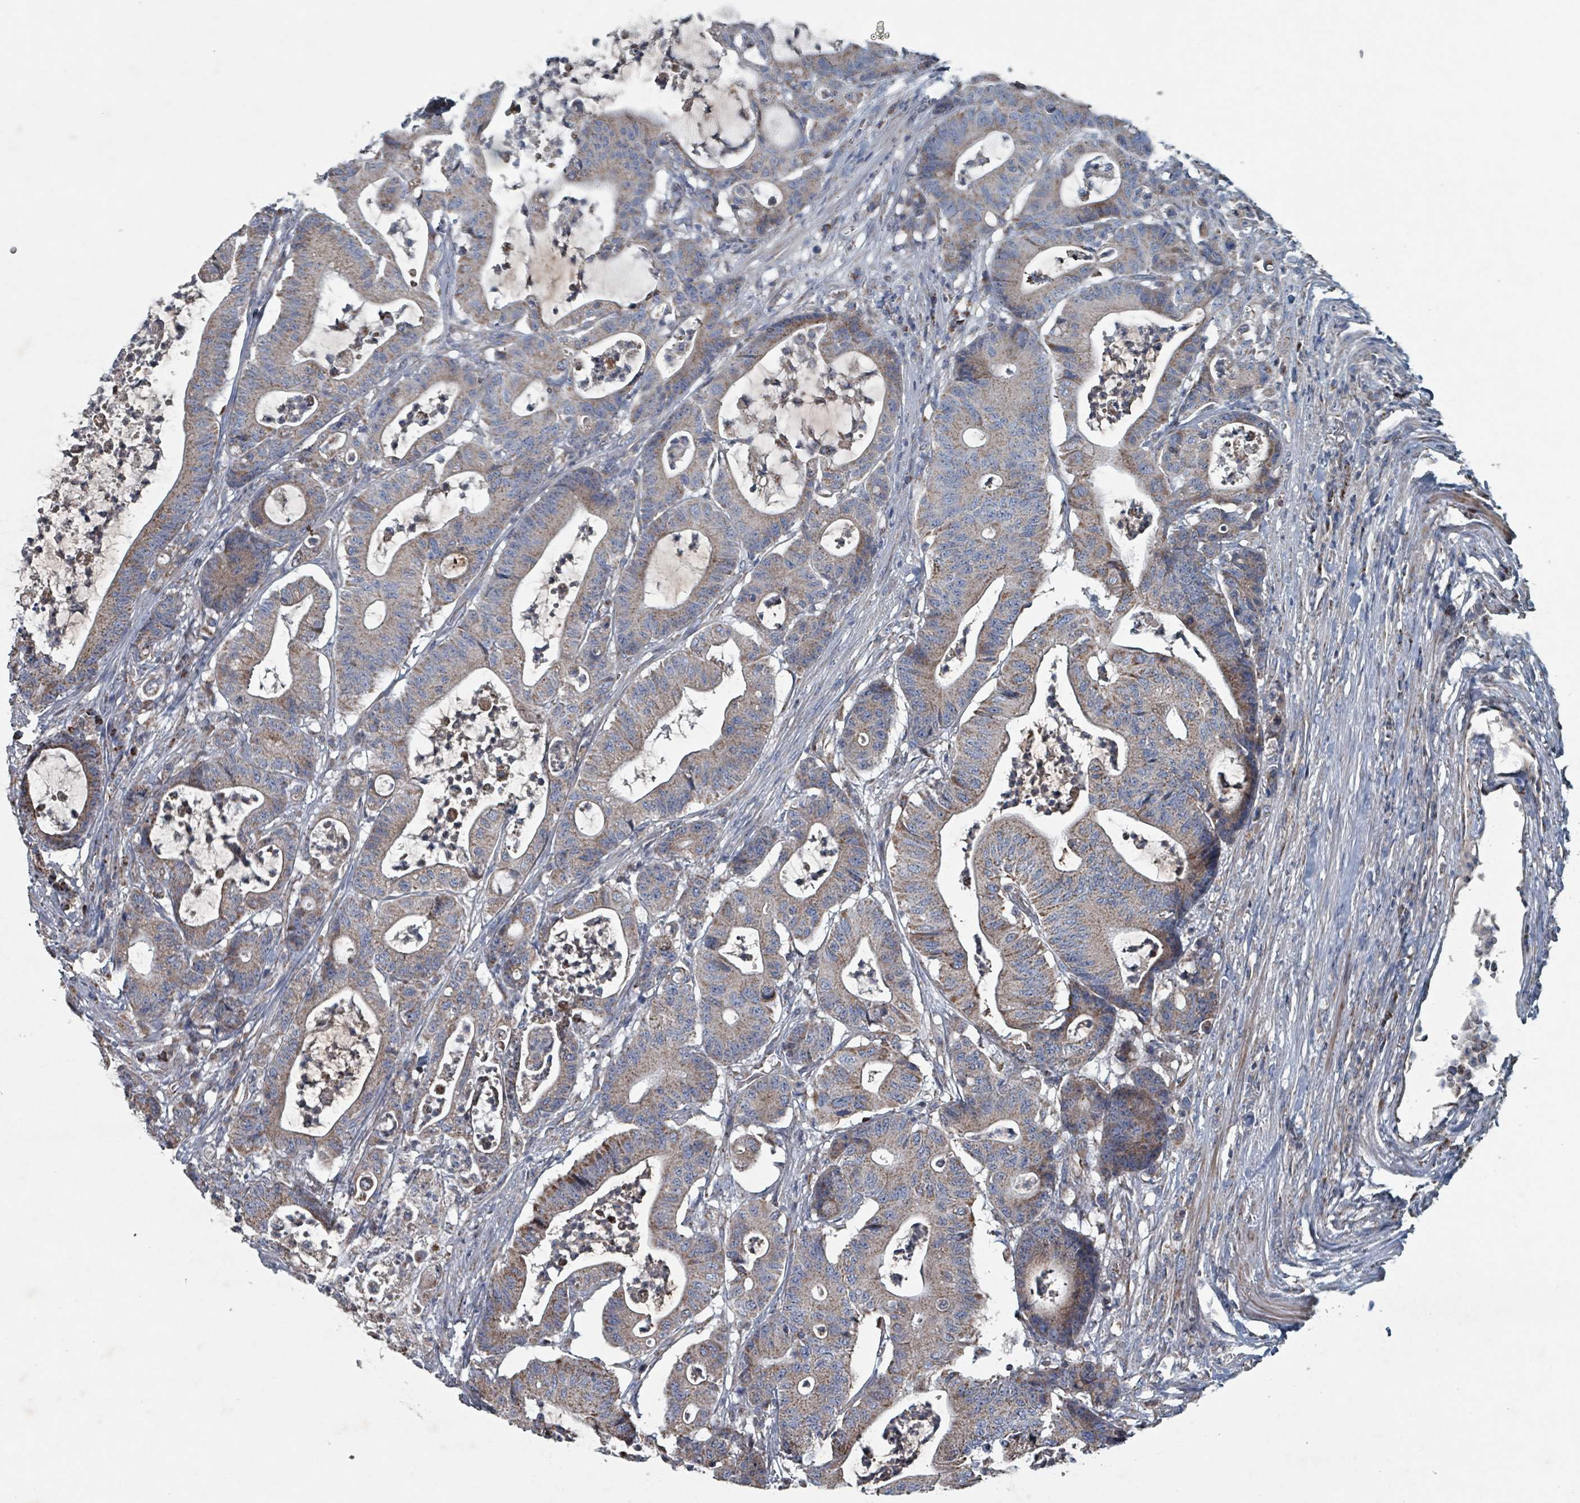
{"staining": {"intensity": "weak", "quantity": "25%-75%", "location": "cytoplasmic/membranous"}, "tissue": "colorectal cancer", "cell_type": "Tumor cells", "image_type": "cancer", "snomed": [{"axis": "morphology", "description": "Adenocarcinoma, NOS"}, {"axis": "topography", "description": "Colon"}], "caption": "A high-resolution micrograph shows immunohistochemistry staining of colorectal cancer (adenocarcinoma), which exhibits weak cytoplasmic/membranous staining in about 25%-75% of tumor cells. (brown staining indicates protein expression, while blue staining denotes nuclei).", "gene": "ABHD18", "patient": {"sex": "female", "age": 84}}